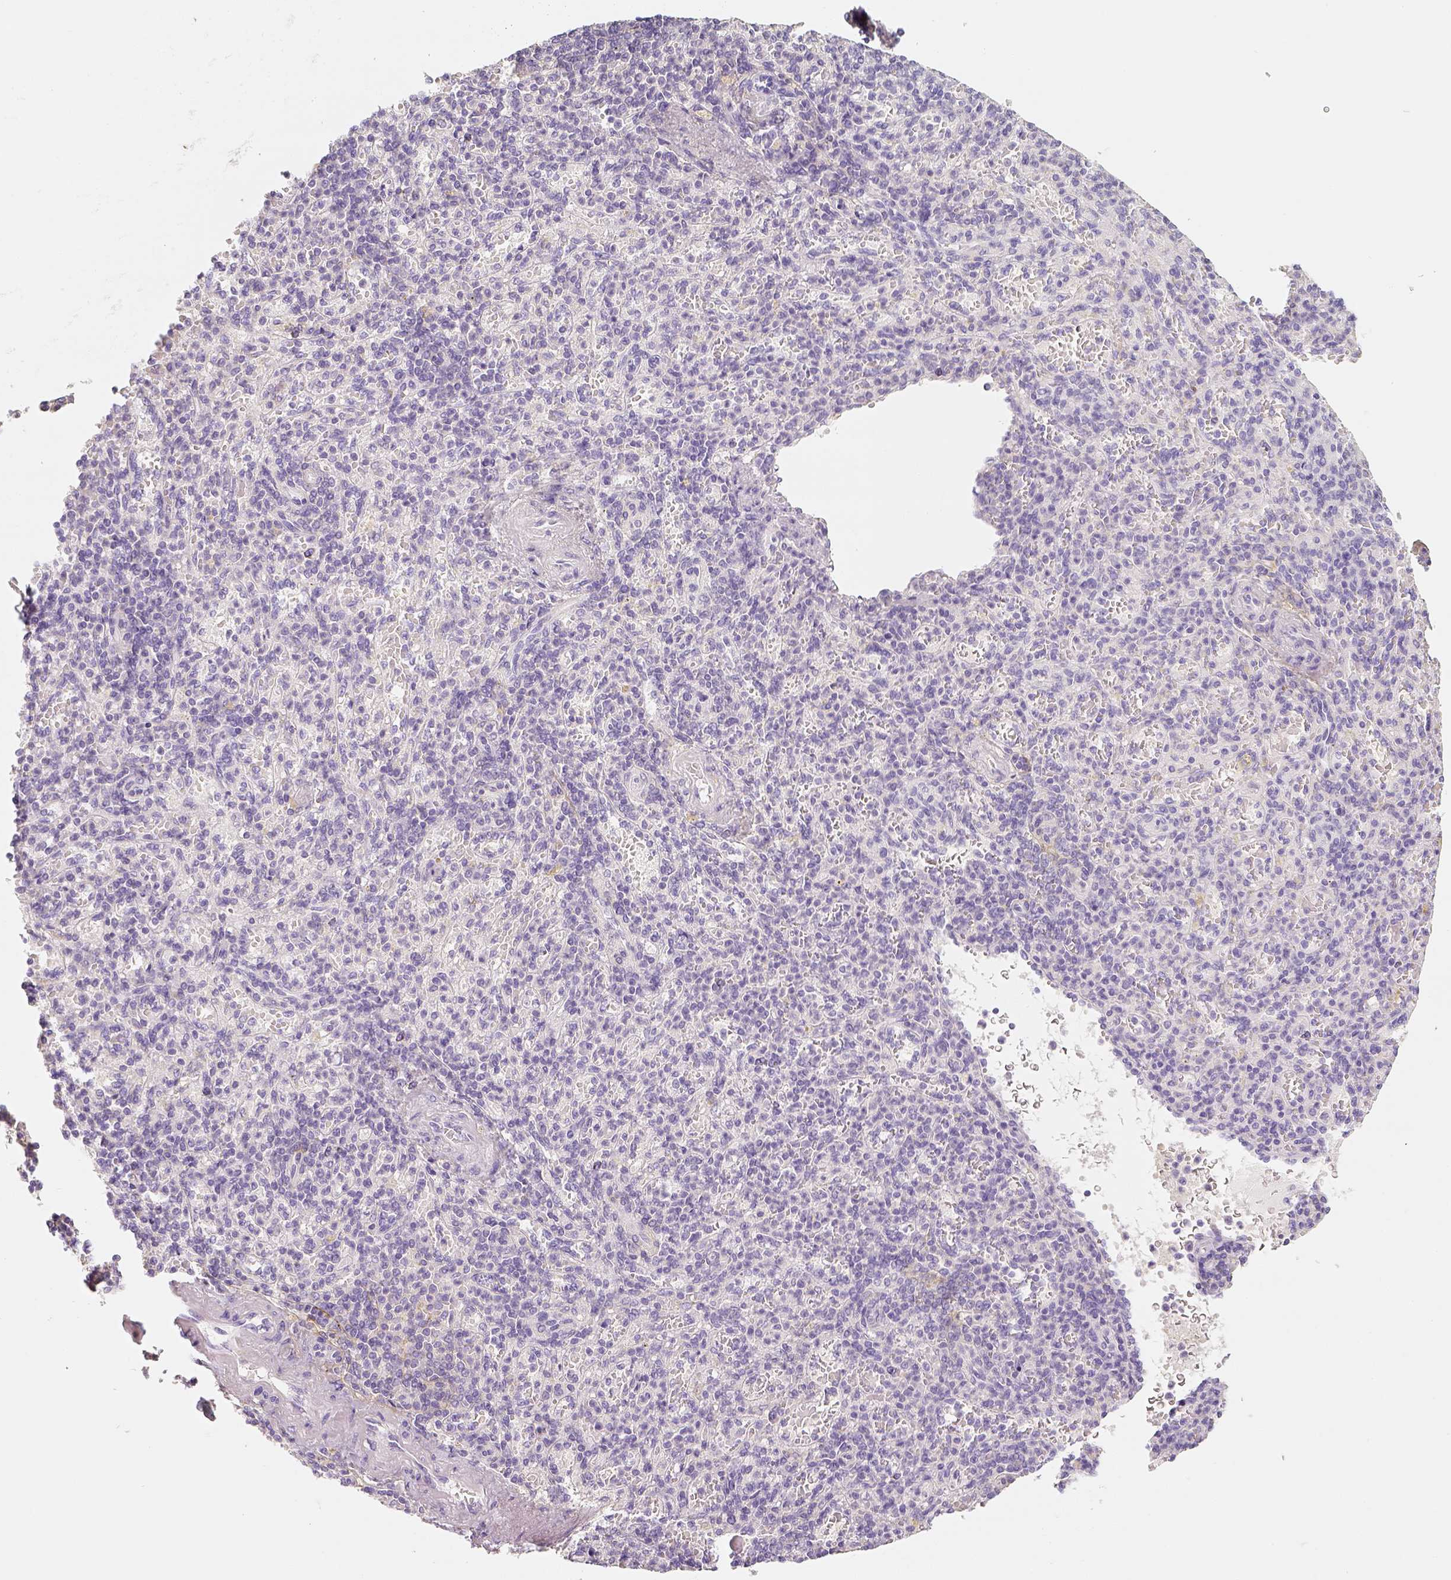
{"staining": {"intensity": "negative", "quantity": "none", "location": "none"}, "tissue": "spleen", "cell_type": "Cells in red pulp", "image_type": "normal", "snomed": [{"axis": "morphology", "description": "Normal tissue, NOS"}, {"axis": "topography", "description": "Spleen"}], "caption": "Spleen stained for a protein using immunohistochemistry shows no expression cells in red pulp.", "gene": "THY1", "patient": {"sex": "female", "age": 74}}